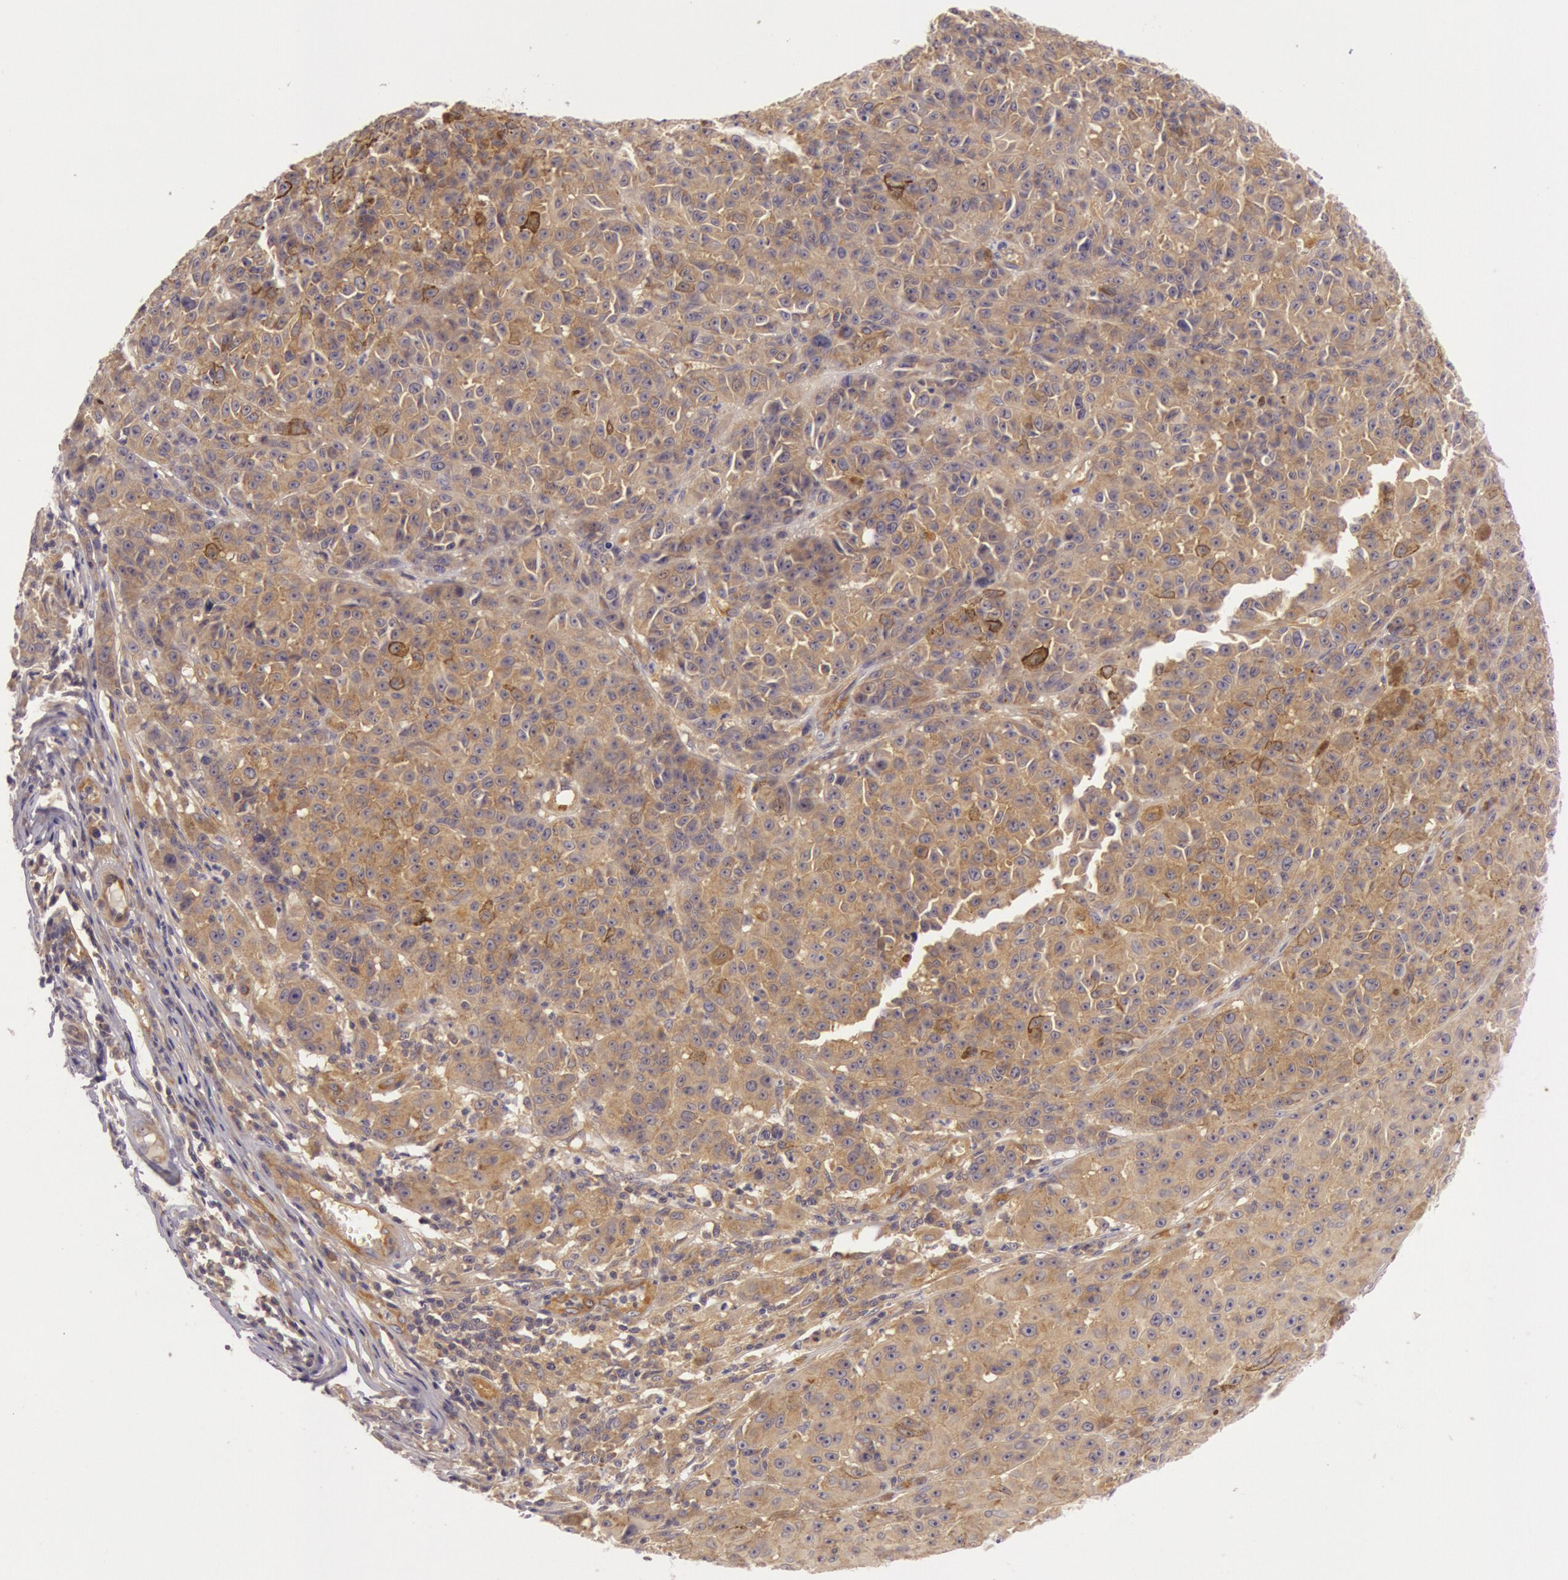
{"staining": {"intensity": "moderate", "quantity": ">75%", "location": "cytoplasmic/membranous"}, "tissue": "melanoma", "cell_type": "Tumor cells", "image_type": "cancer", "snomed": [{"axis": "morphology", "description": "Malignant melanoma, NOS"}, {"axis": "topography", "description": "Skin"}], "caption": "A high-resolution image shows immunohistochemistry staining of malignant melanoma, which shows moderate cytoplasmic/membranous expression in about >75% of tumor cells.", "gene": "CHUK", "patient": {"sex": "male", "age": 64}}